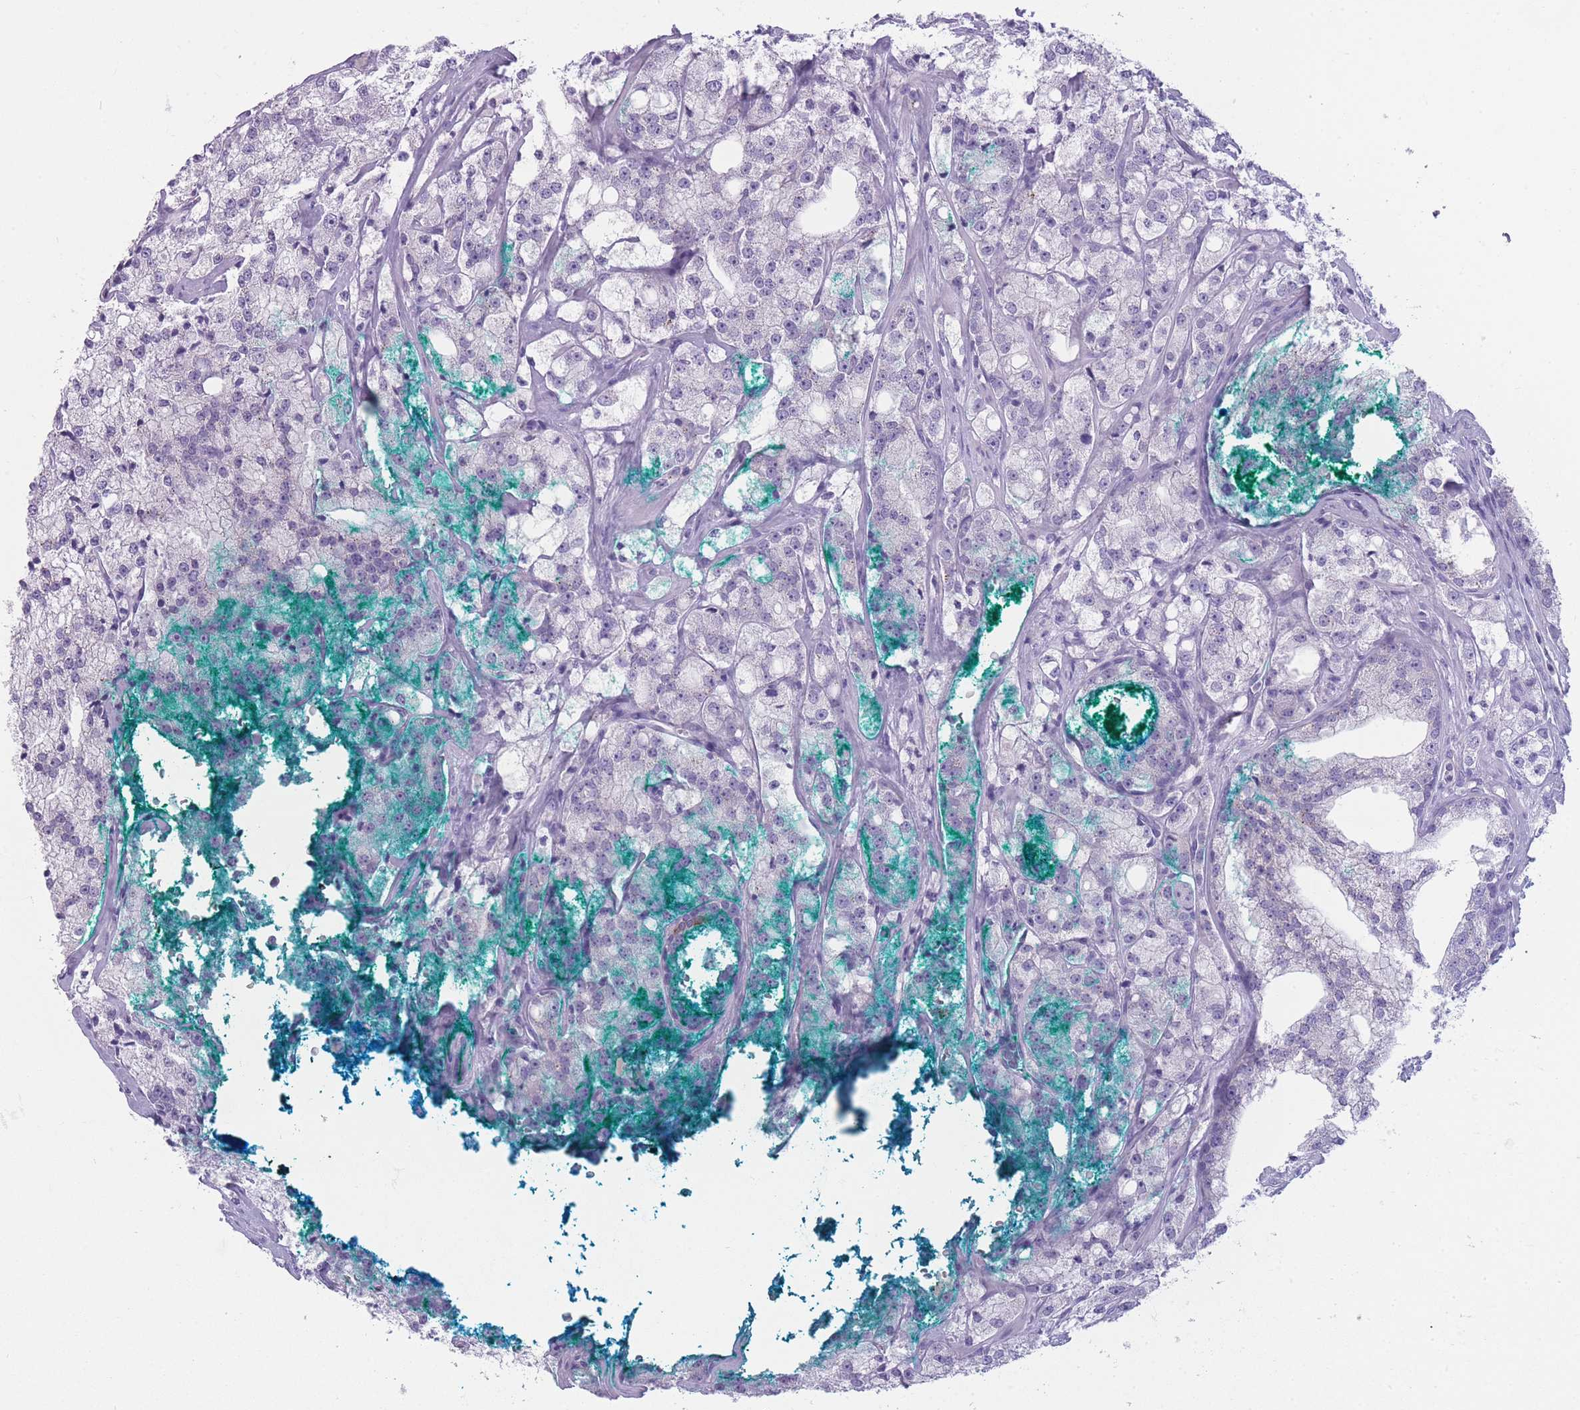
{"staining": {"intensity": "negative", "quantity": "none", "location": "none"}, "tissue": "prostate cancer", "cell_type": "Tumor cells", "image_type": "cancer", "snomed": [{"axis": "morphology", "description": "Adenocarcinoma, High grade"}, {"axis": "topography", "description": "Prostate"}], "caption": "DAB immunohistochemical staining of human prostate adenocarcinoma (high-grade) reveals no significant expression in tumor cells. The staining was performed using DAB to visualize the protein expression in brown, while the nuclei were stained in blue with hematoxylin (Magnification: 20x).", "gene": "DCANP1", "patient": {"sex": "male", "age": 64}}